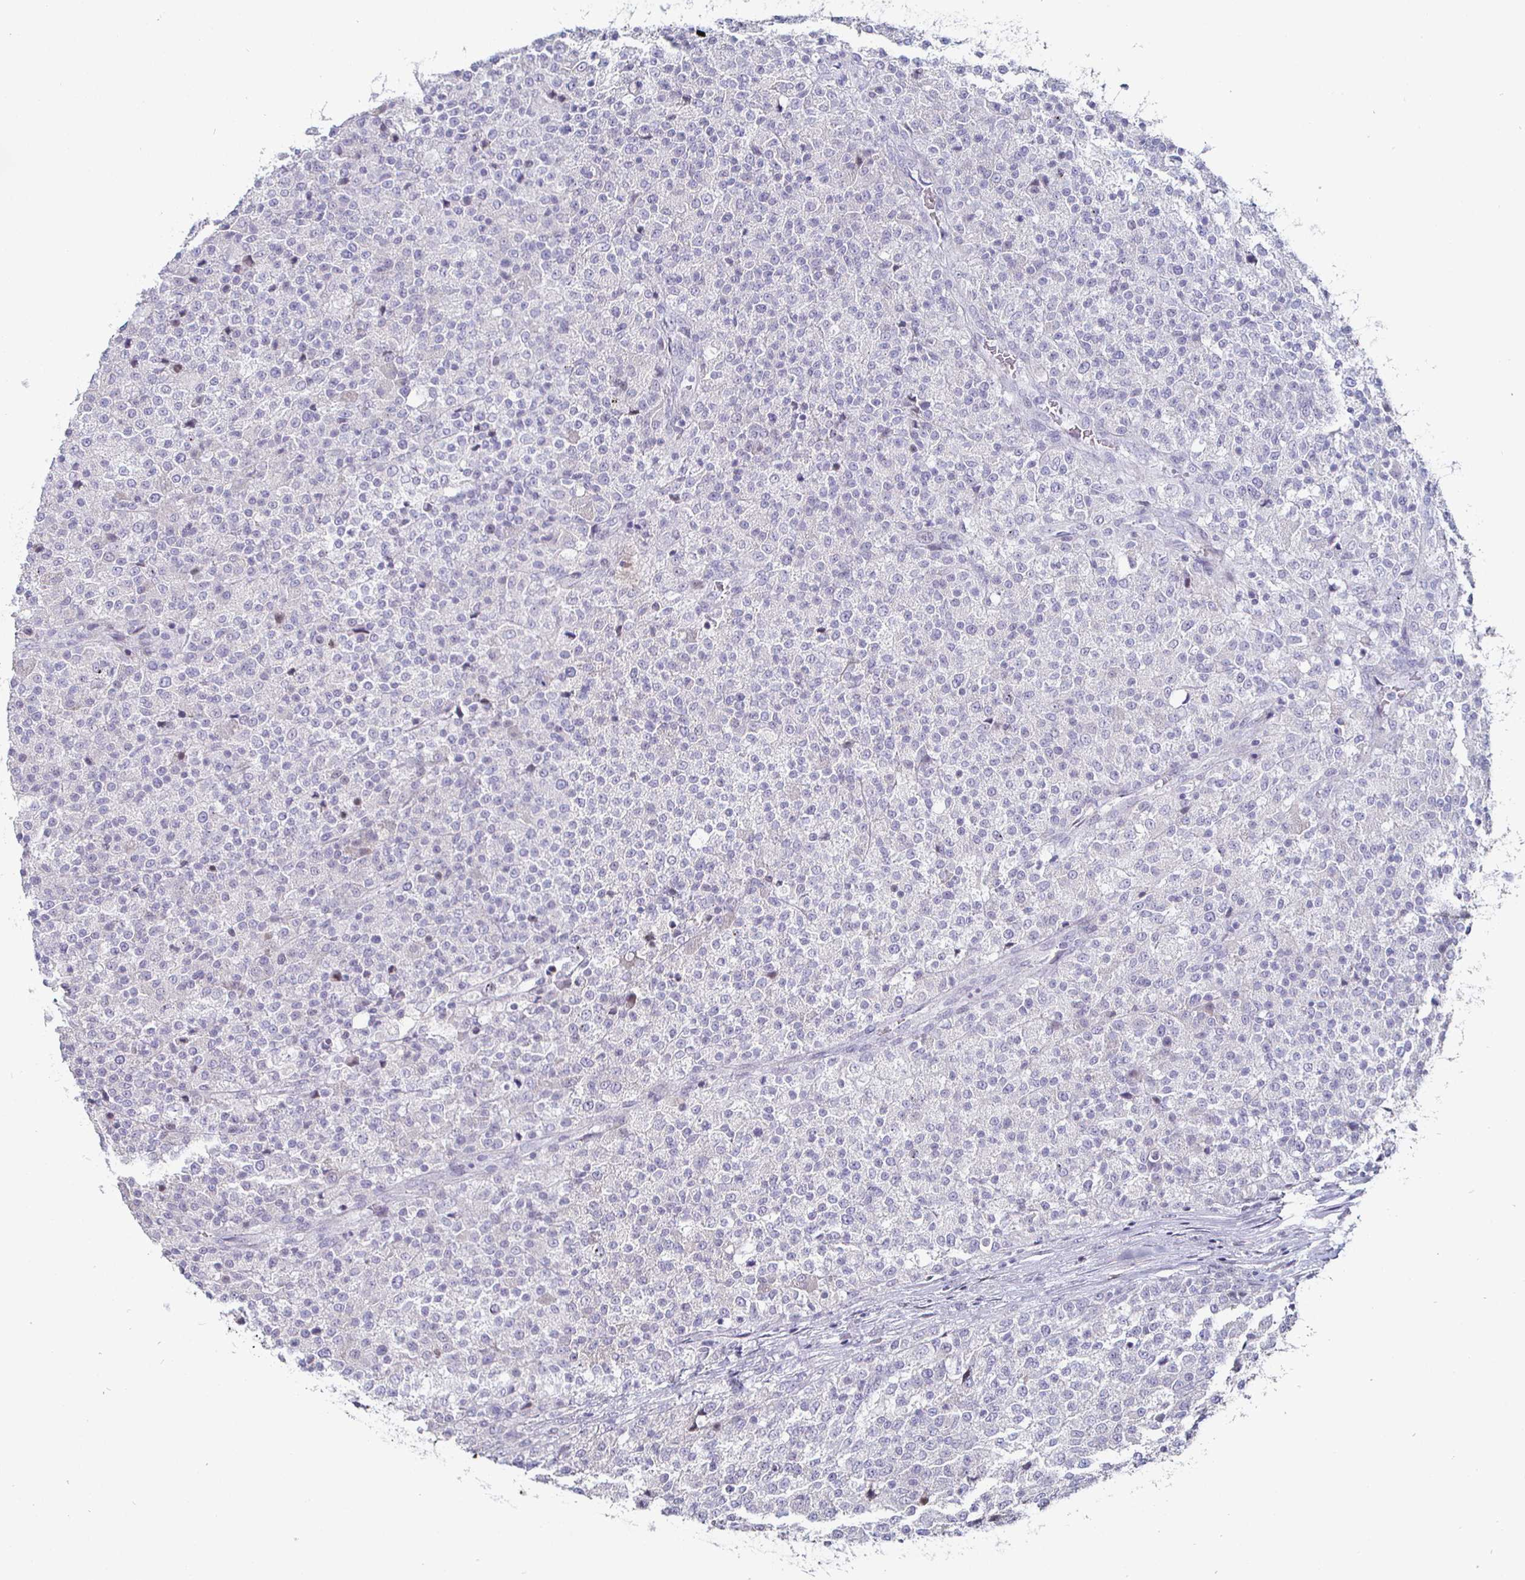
{"staining": {"intensity": "negative", "quantity": "none", "location": "none"}, "tissue": "testis cancer", "cell_type": "Tumor cells", "image_type": "cancer", "snomed": [{"axis": "morphology", "description": "Seminoma, NOS"}, {"axis": "topography", "description": "Testis"}], "caption": "Seminoma (testis) stained for a protein using immunohistochemistry (IHC) reveals no positivity tumor cells.", "gene": "DMRTB1", "patient": {"sex": "male", "age": 59}}